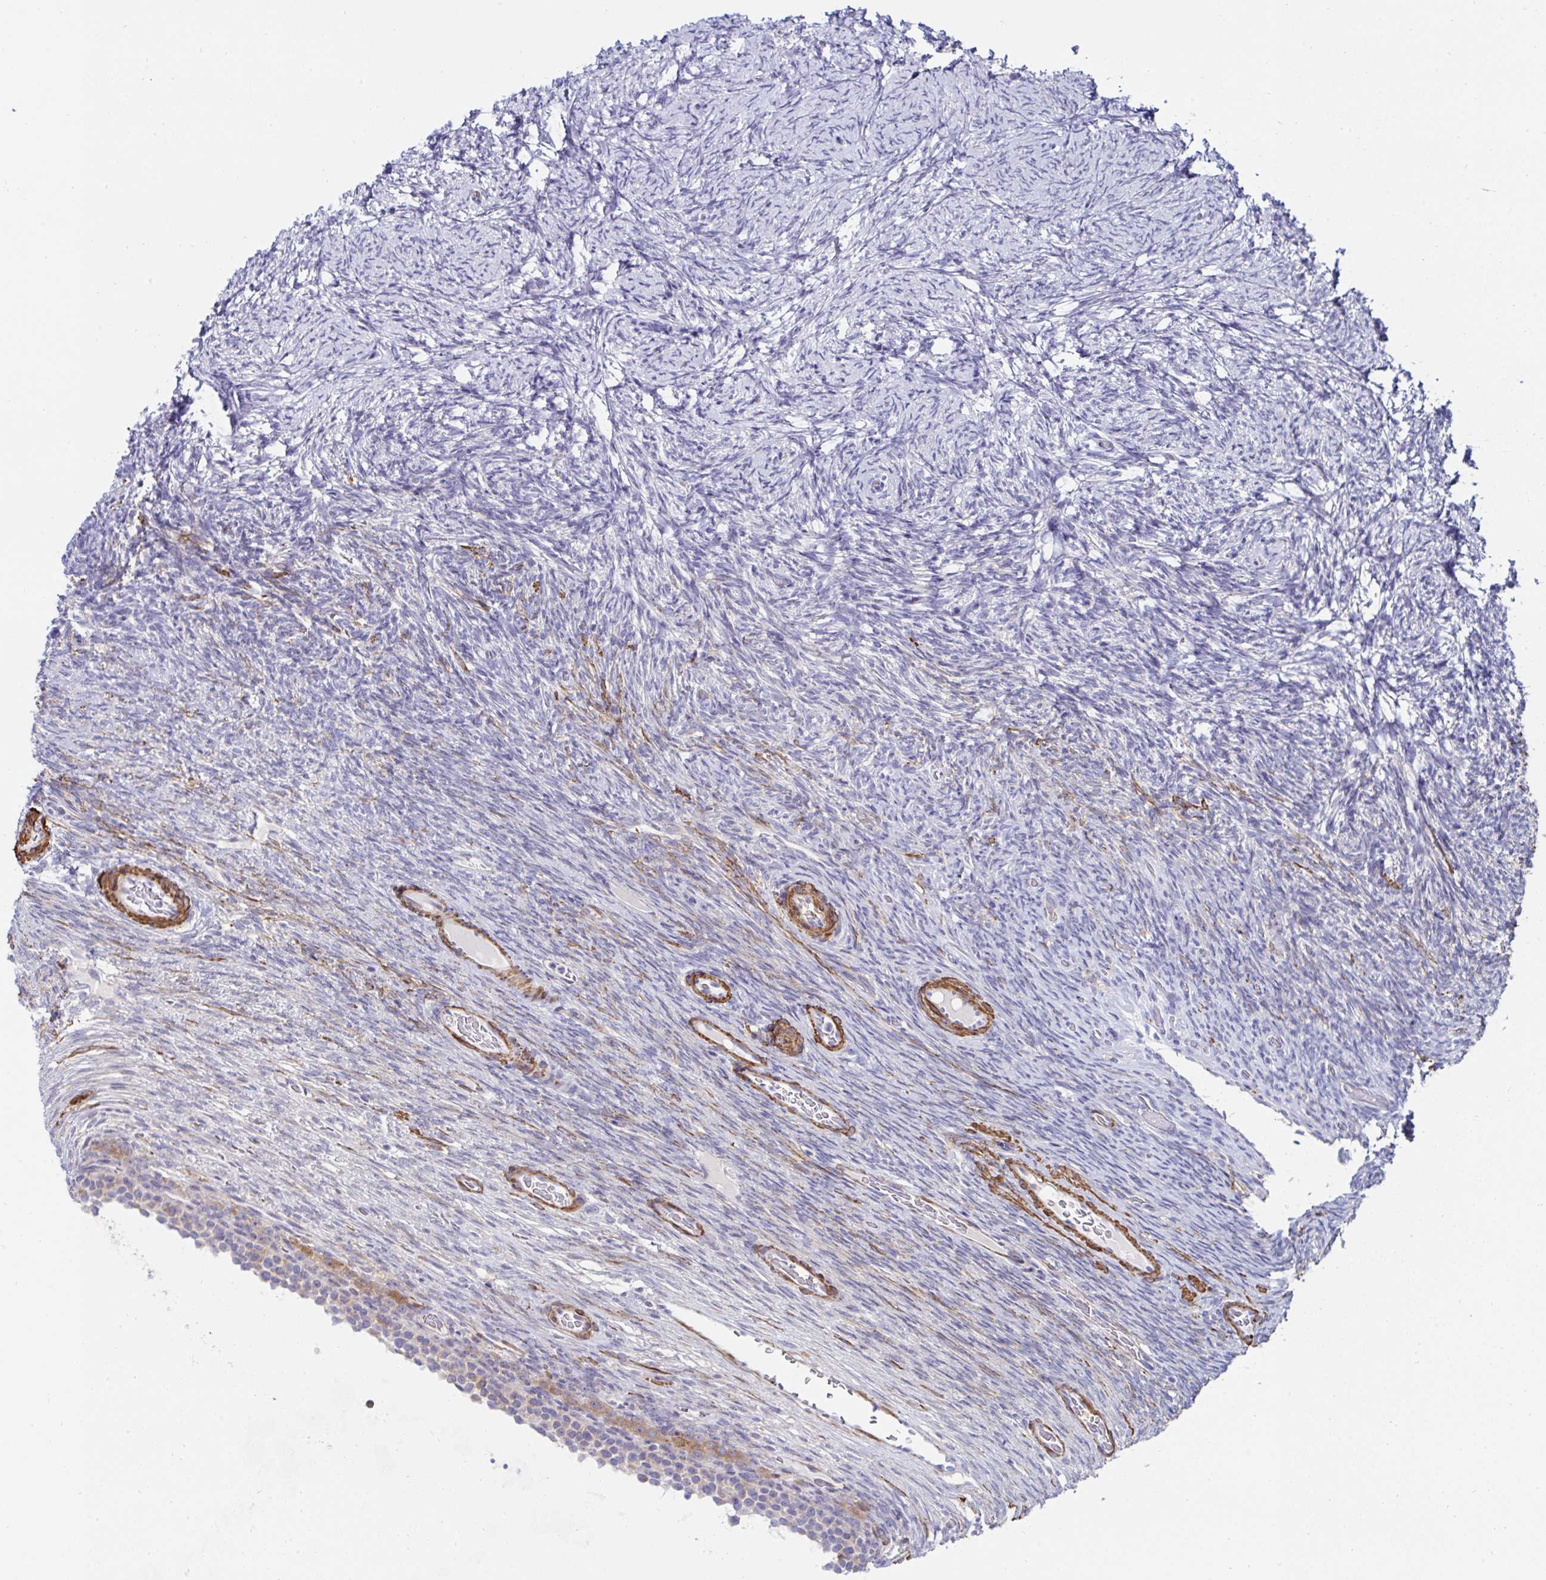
{"staining": {"intensity": "weak", "quantity": "<25%", "location": "cytoplasmic/membranous"}, "tissue": "ovary", "cell_type": "Ovarian stroma cells", "image_type": "normal", "snomed": [{"axis": "morphology", "description": "Normal tissue, NOS"}, {"axis": "topography", "description": "Ovary"}], "caption": "The photomicrograph shows no staining of ovarian stroma cells in normal ovary.", "gene": "FBXL13", "patient": {"sex": "female", "age": 34}}